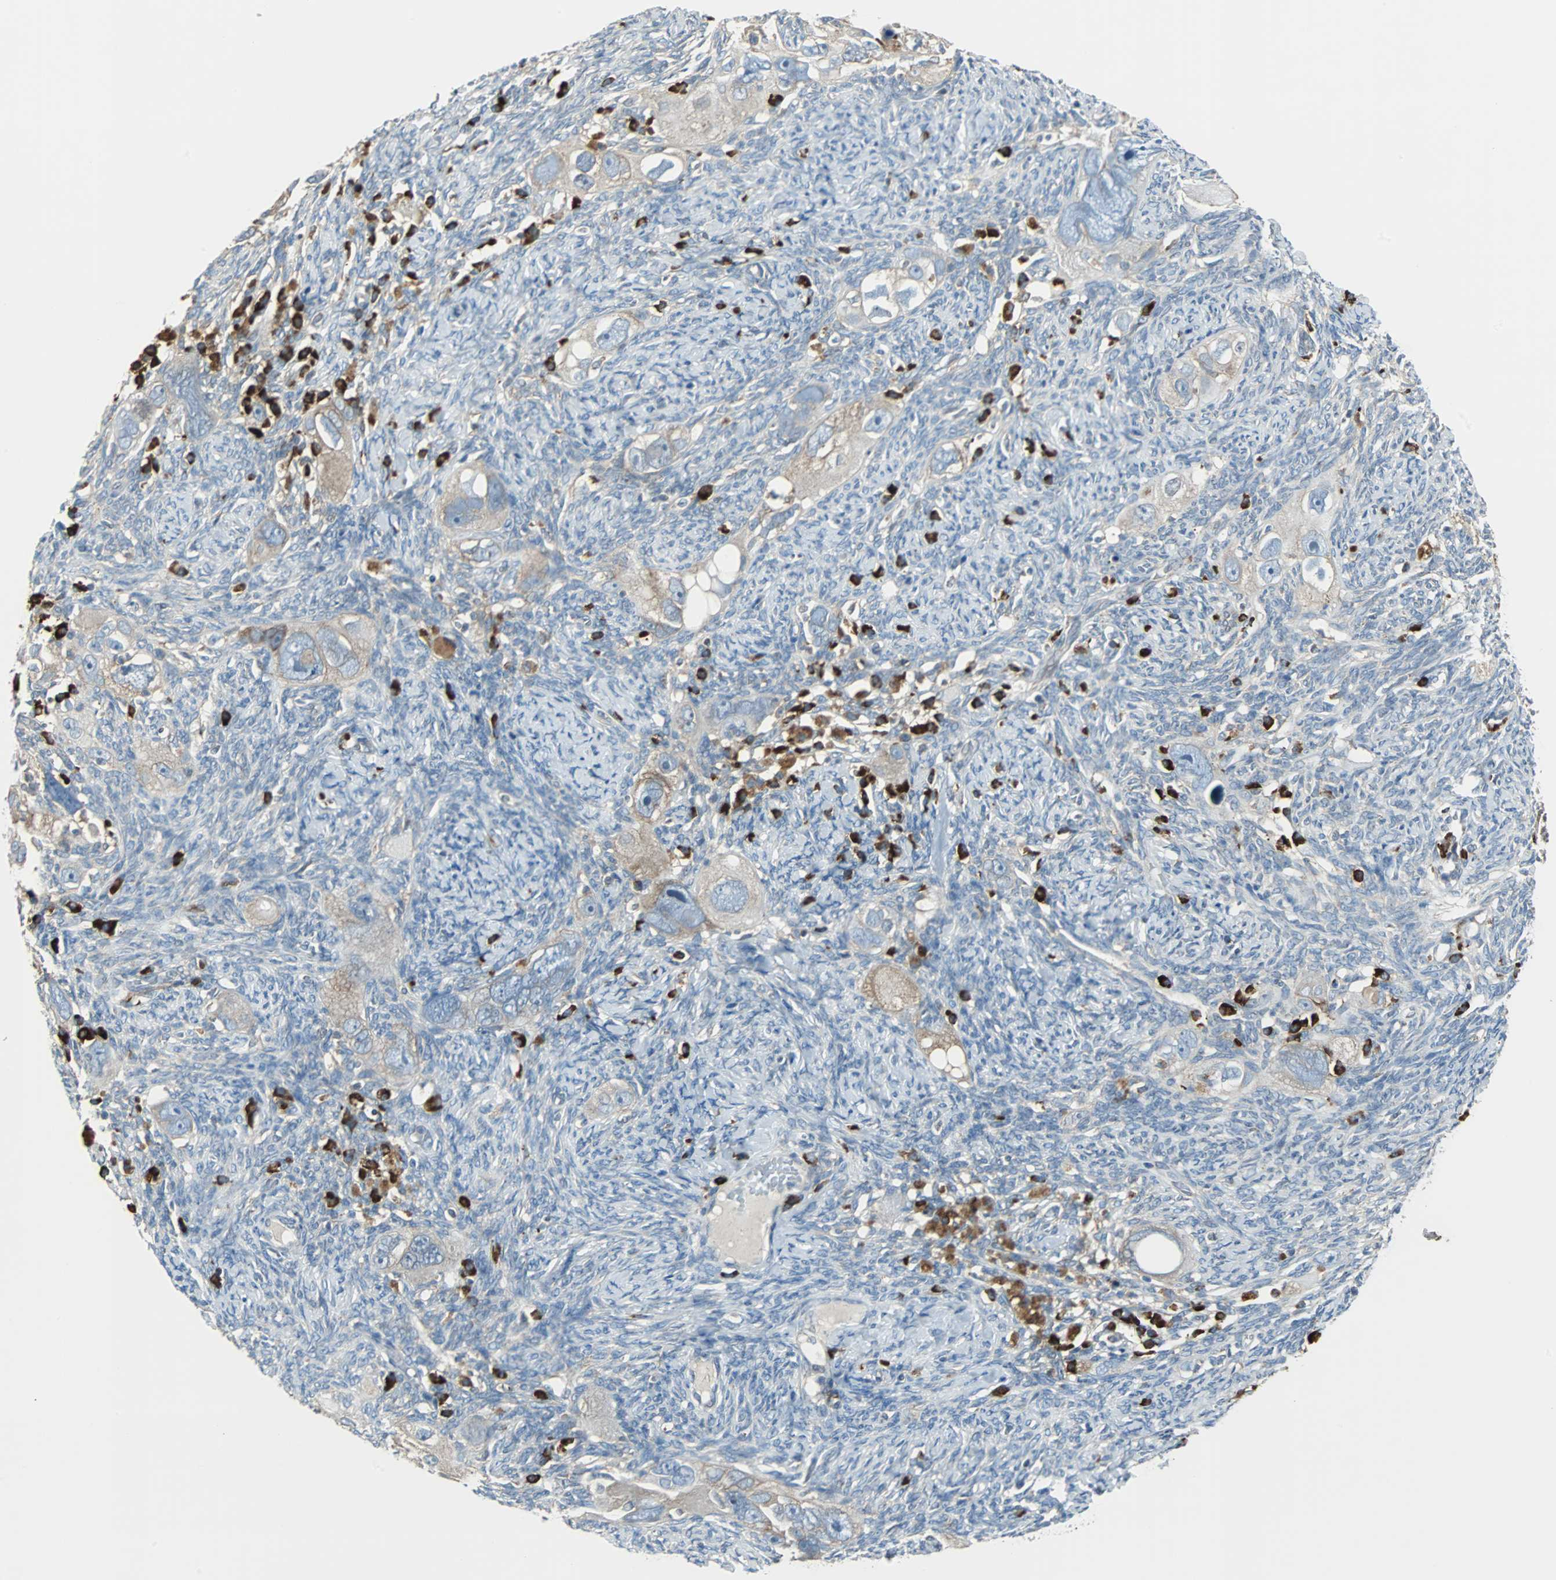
{"staining": {"intensity": "weak", "quantity": ">75%", "location": "cytoplasmic/membranous"}, "tissue": "ovarian cancer", "cell_type": "Tumor cells", "image_type": "cancer", "snomed": [{"axis": "morphology", "description": "Normal tissue, NOS"}, {"axis": "morphology", "description": "Cystadenocarcinoma, serous, NOS"}, {"axis": "topography", "description": "Ovary"}], "caption": "Brown immunohistochemical staining in human serous cystadenocarcinoma (ovarian) exhibits weak cytoplasmic/membranous expression in about >75% of tumor cells.", "gene": "PDIA4", "patient": {"sex": "female", "age": 62}}